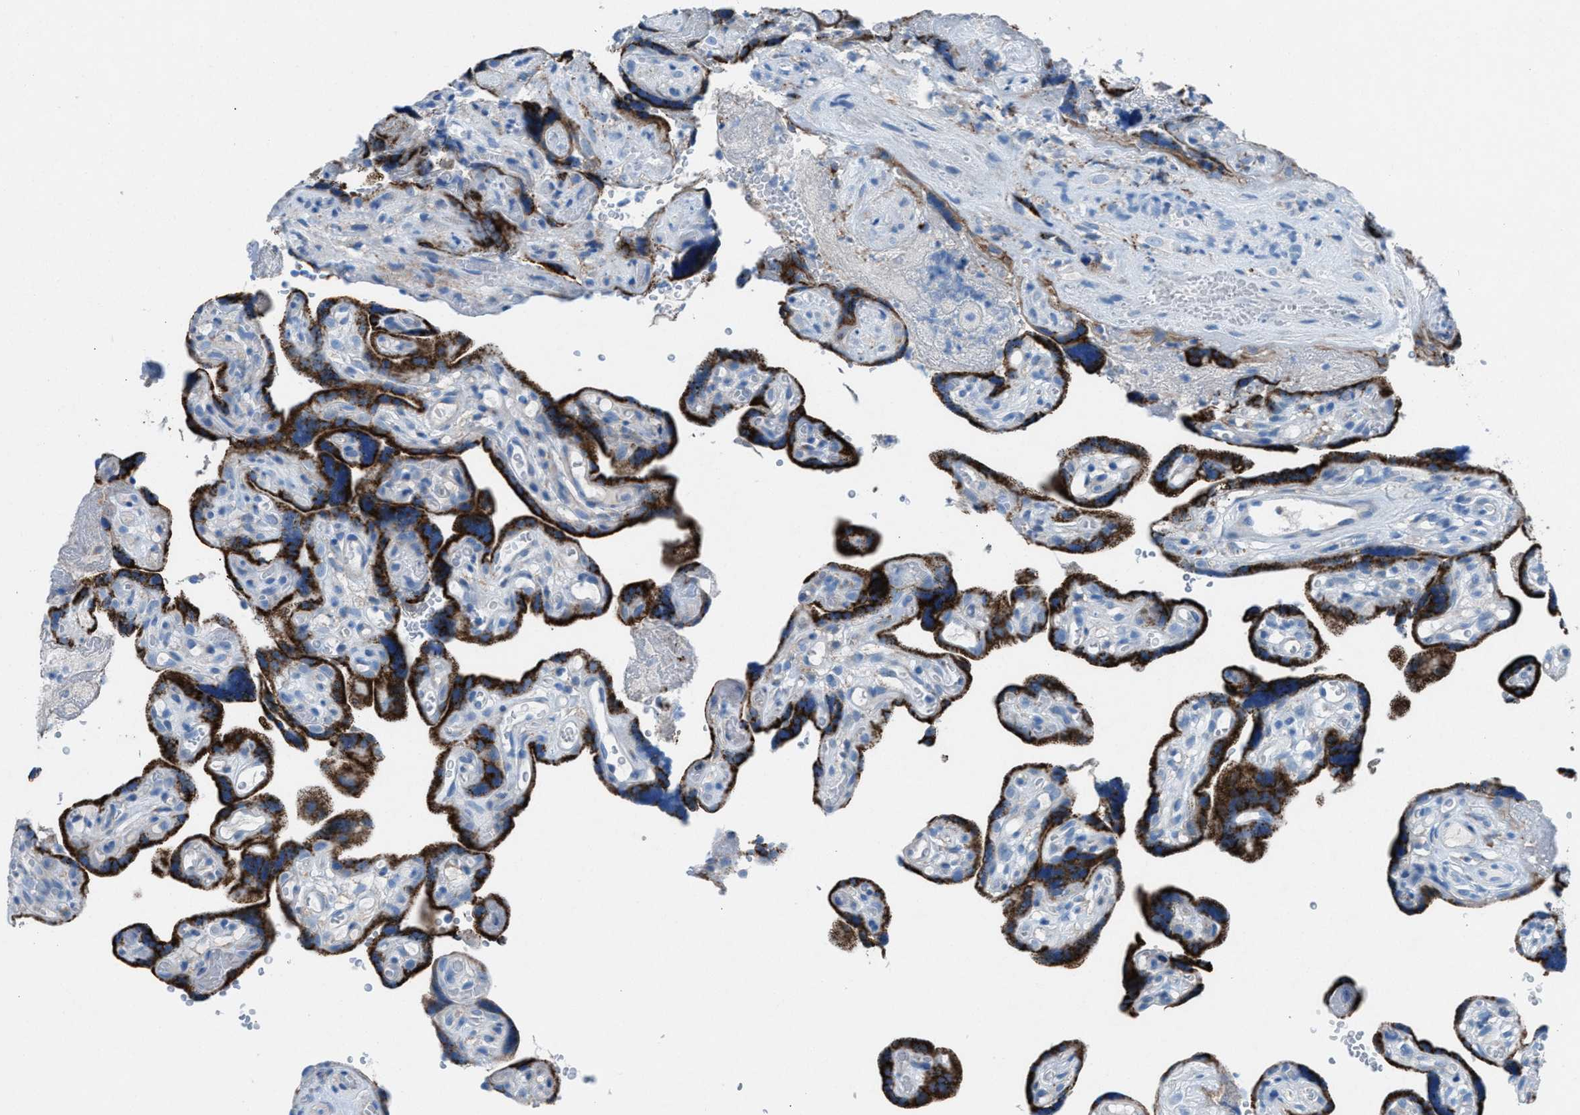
{"staining": {"intensity": "strong", "quantity": ">75%", "location": "cytoplasmic/membranous"}, "tissue": "placenta", "cell_type": "Trophoblastic cells", "image_type": "normal", "snomed": [{"axis": "morphology", "description": "Normal tissue, NOS"}, {"axis": "topography", "description": "Placenta"}], "caption": "Protein positivity by IHC shows strong cytoplasmic/membranous positivity in about >75% of trophoblastic cells in benign placenta. Ihc stains the protein in brown and the nuclei are stained blue.", "gene": "CD1B", "patient": {"sex": "female", "age": 30}}